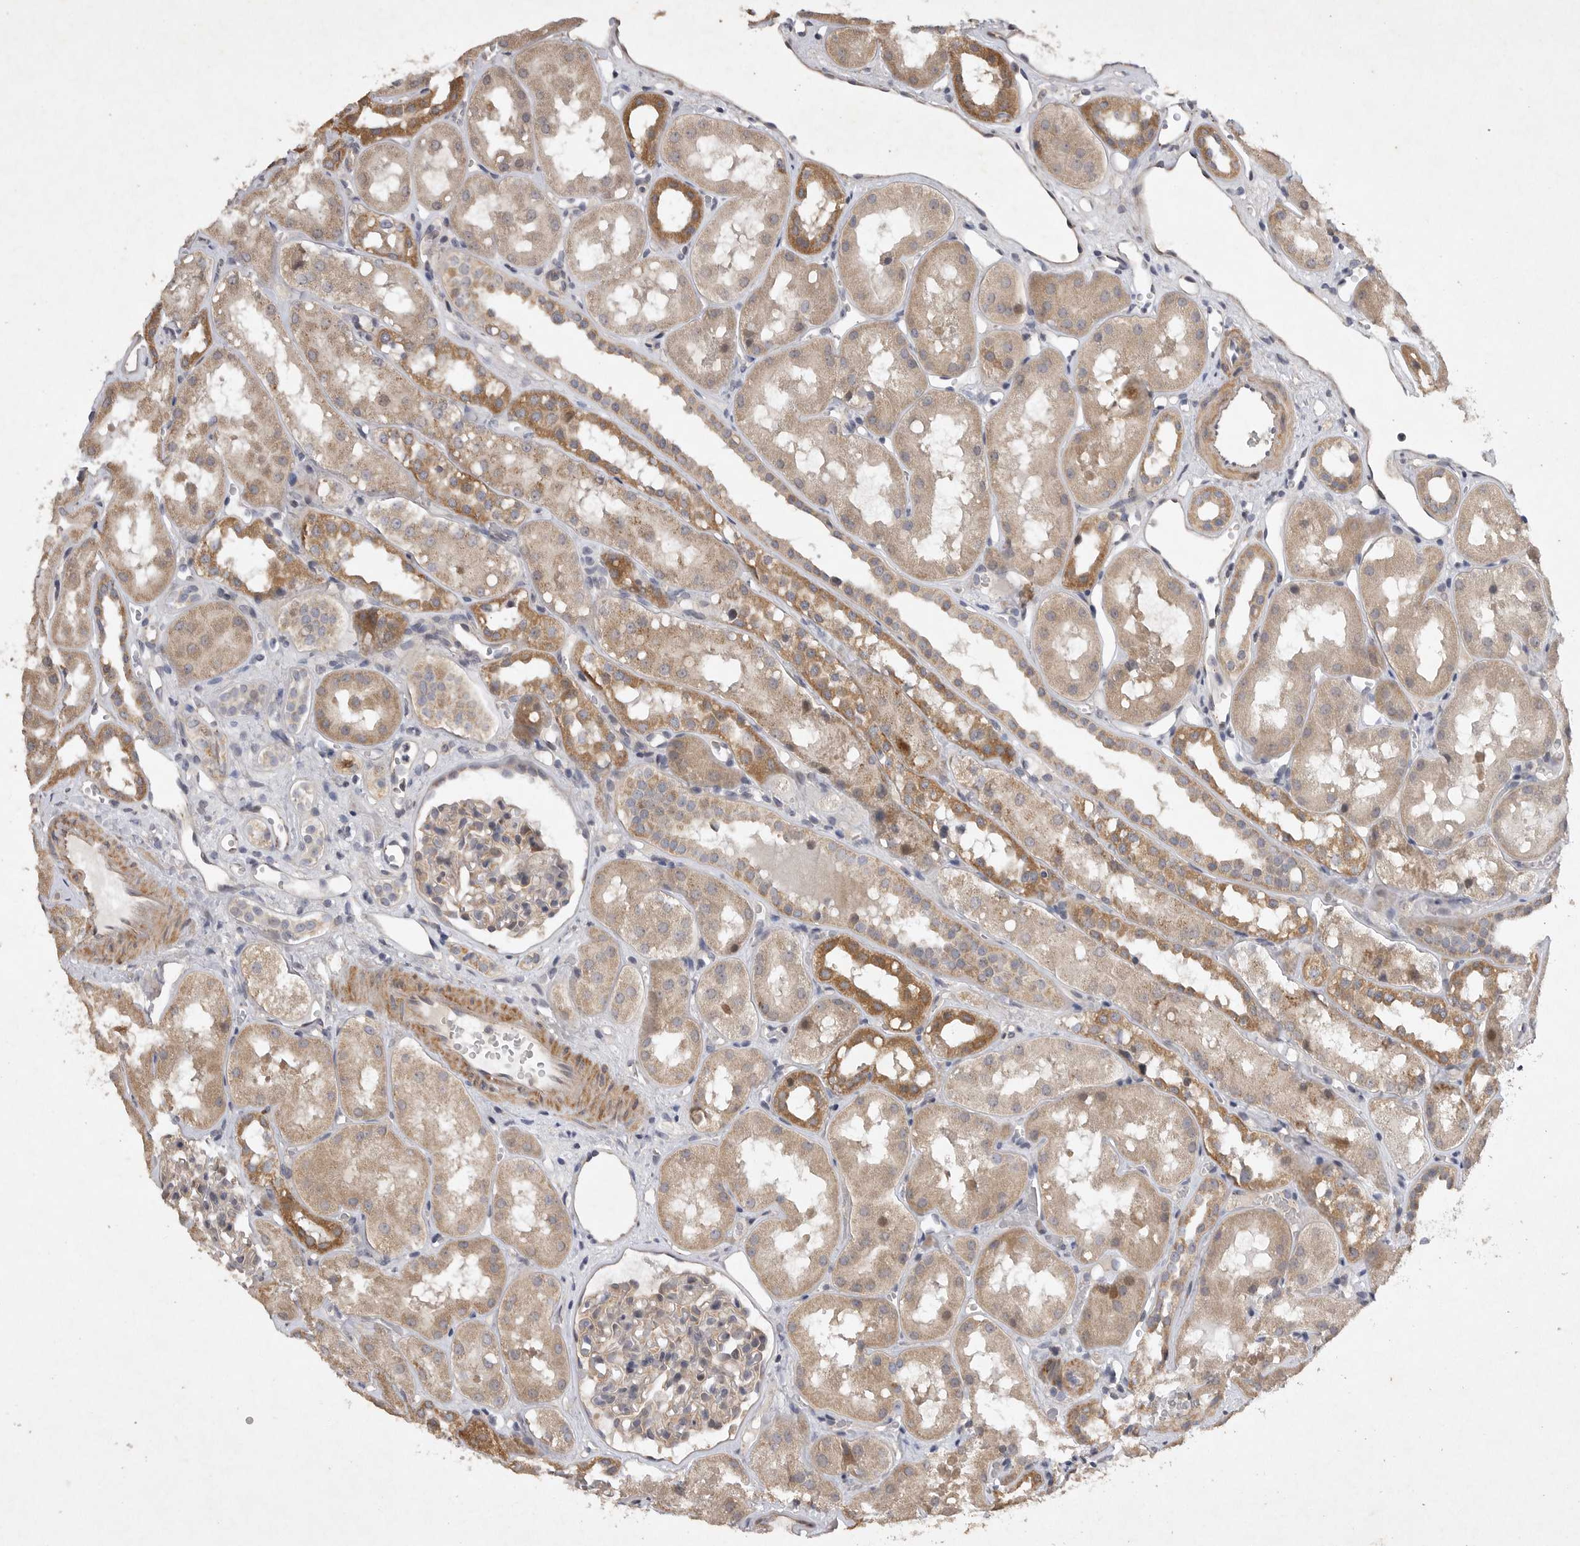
{"staining": {"intensity": "weak", "quantity": "25%-75%", "location": "cytoplasmic/membranous"}, "tissue": "kidney", "cell_type": "Cells in glomeruli", "image_type": "normal", "snomed": [{"axis": "morphology", "description": "Normal tissue, NOS"}, {"axis": "topography", "description": "Kidney"}], "caption": "IHC histopathology image of unremarkable human kidney stained for a protein (brown), which displays low levels of weak cytoplasmic/membranous expression in about 25%-75% of cells in glomeruli.", "gene": "EDEM3", "patient": {"sex": "male", "age": 16}}